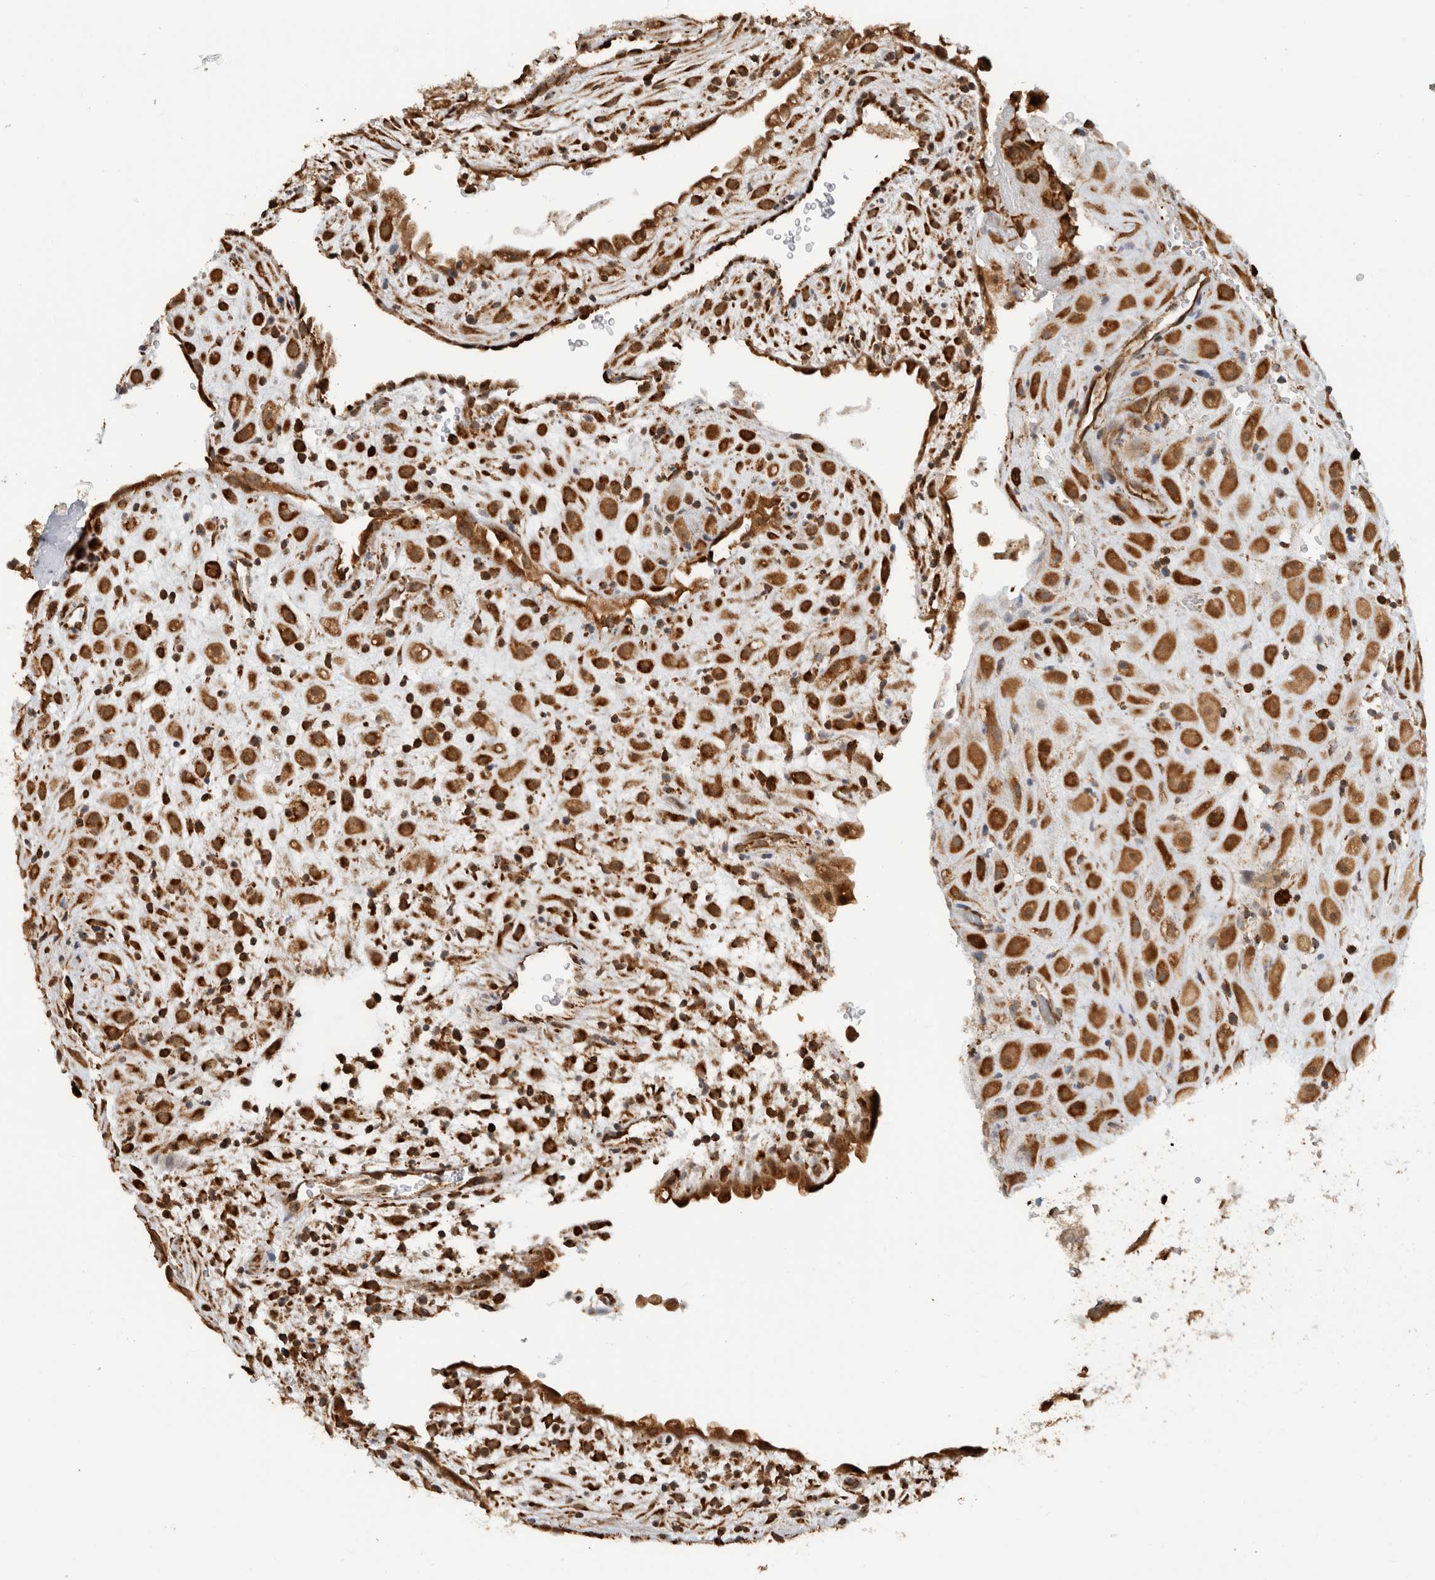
{"staining": {"intensity": "strong", "quantity": ">75%", "location": "cytoplasmic/membranous"}, "tissue": "placenta", "cell_type": "Decidual cells", "image_type": "normal", "snomed": [{"axis": "morphology", "description": "Normal tissue, NOS"}, {"axis": "topography", "description": "Placenta"}], "caption": "Immunohistochemistry micrograph of benign human placenta stained for a protein (brown), which shows high levels of strong cytoplasmic/membranous expression in about >75% of decidual cells.", "gene": "MS4A7", "patient": {"sex": "female", "age": 35}}